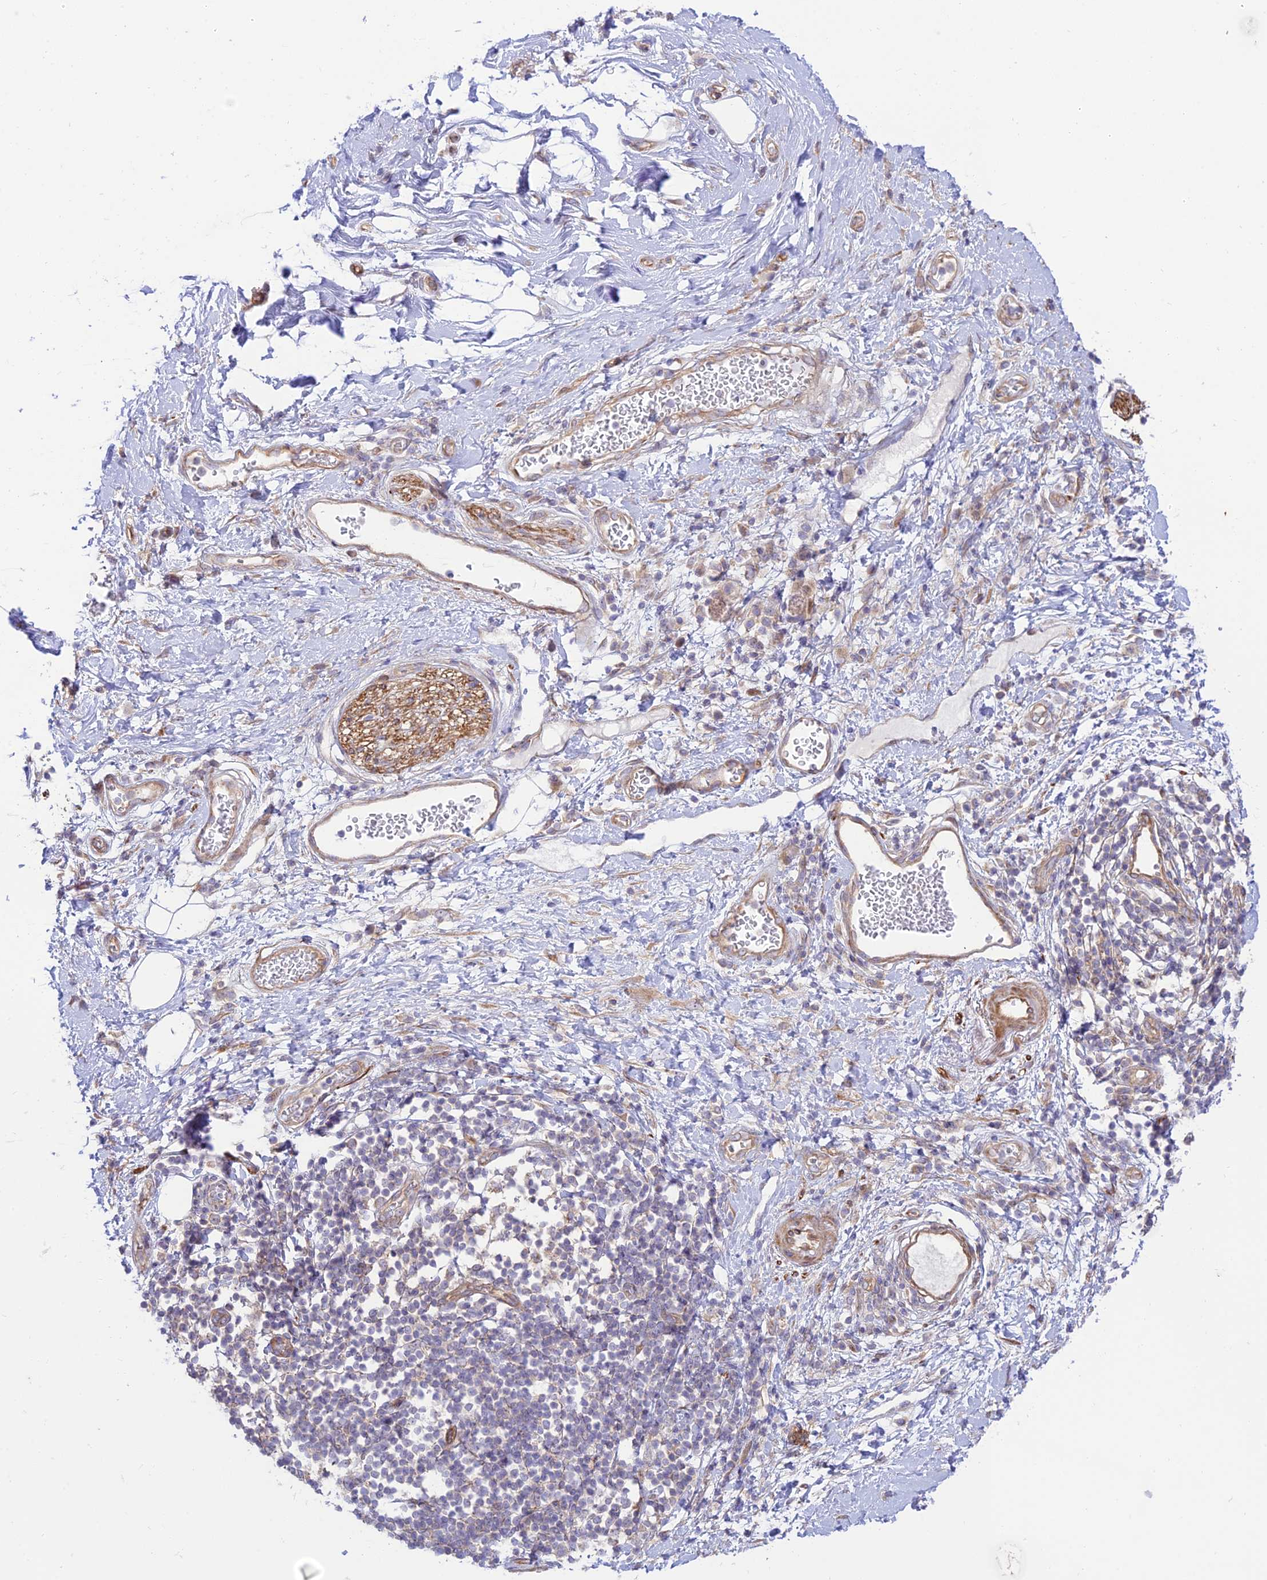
{"staining": {"intensity": "negative", "quantity": "none", "location": "none"}, "tissue": "adipose tissue", "cell_type": "Adipocytes", "image_type": "normal", "snomed": [{"axis": "morphology", "description": "Normal tissue, NOS"}, {"axis": "morphology", "description": "Adenocarcinoma, NOS"}, {"axis": "topography", "description": "Duodenum"}, {"axis": "topography", "description": "Peripheral nerve tissue"}], "caption": "High magnification brightfield microscopy of benign adipose tissue stained with DAB (brown) and counterstained with hematoxylin (blue): adipocytes show no significant staining. (DAB IHC visualized using brightfield microscopy, high magnification).", "gene": "KCNAB1", "patient": {"sex": "female", "age": 60}}